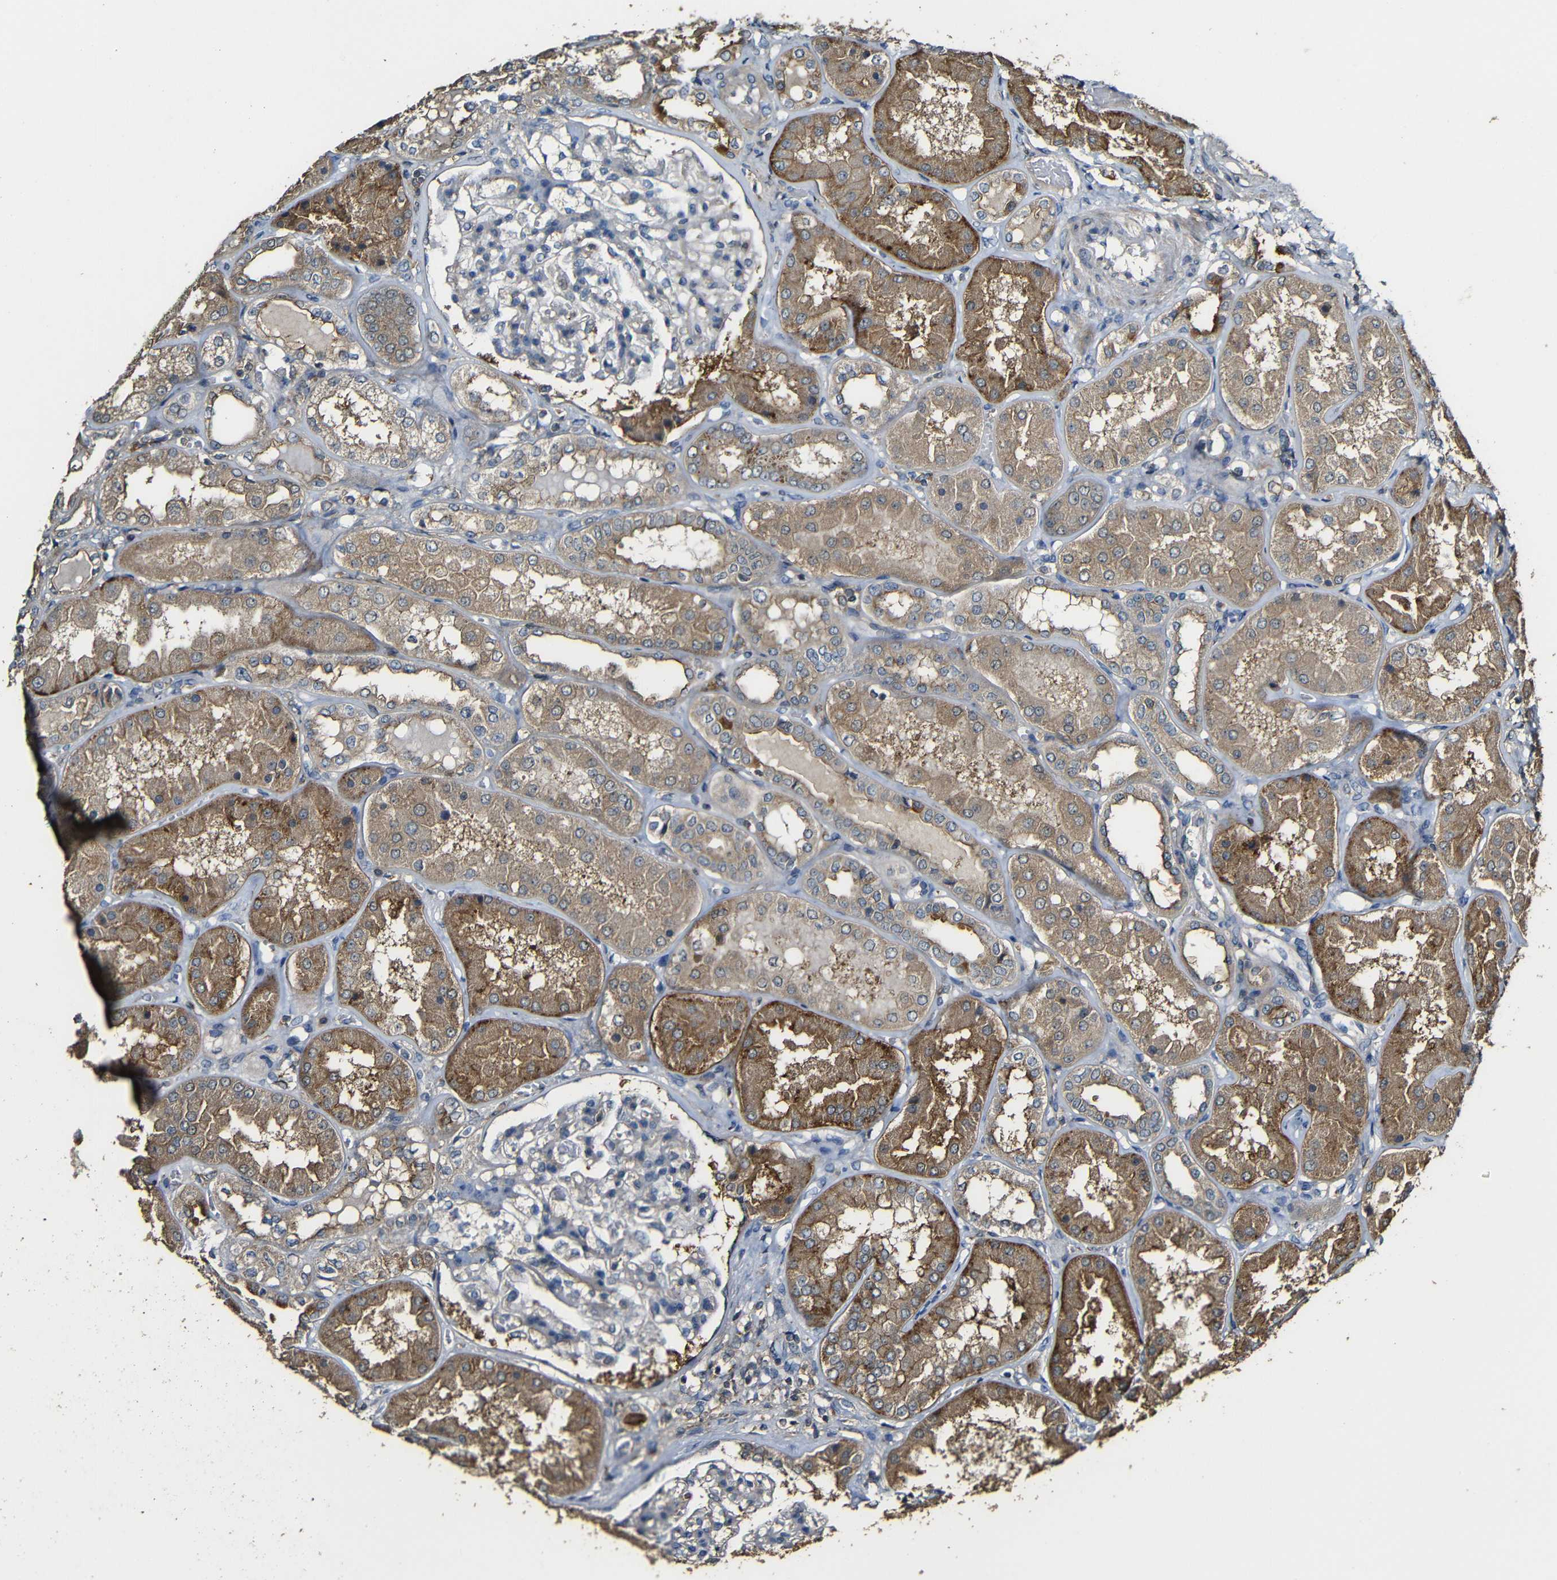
{"staining": {"intensity": "negative", "quantity": "none", "location": "none"}, "tissue": "kidney", "cell_type": "Cells in glomeruli", "image_type": "normal", "snomed": [{"axis": "morphology", "description": "Normal tissue, NOS"}, {"axis": "topography", "description": "Kidney"}], "caption": "Protein analysis of normal kidney exhibits no significant expression in cells in glomeruli. The staining was performed using DAB (3,3'-diaminobenzidine) to visualize the protein expression in brown, while the nuclei were stained in blue with hematoxylin (Magnification: 20x).", "gene": "CASP8", "patient": {"sex": "female", "age": 56}}